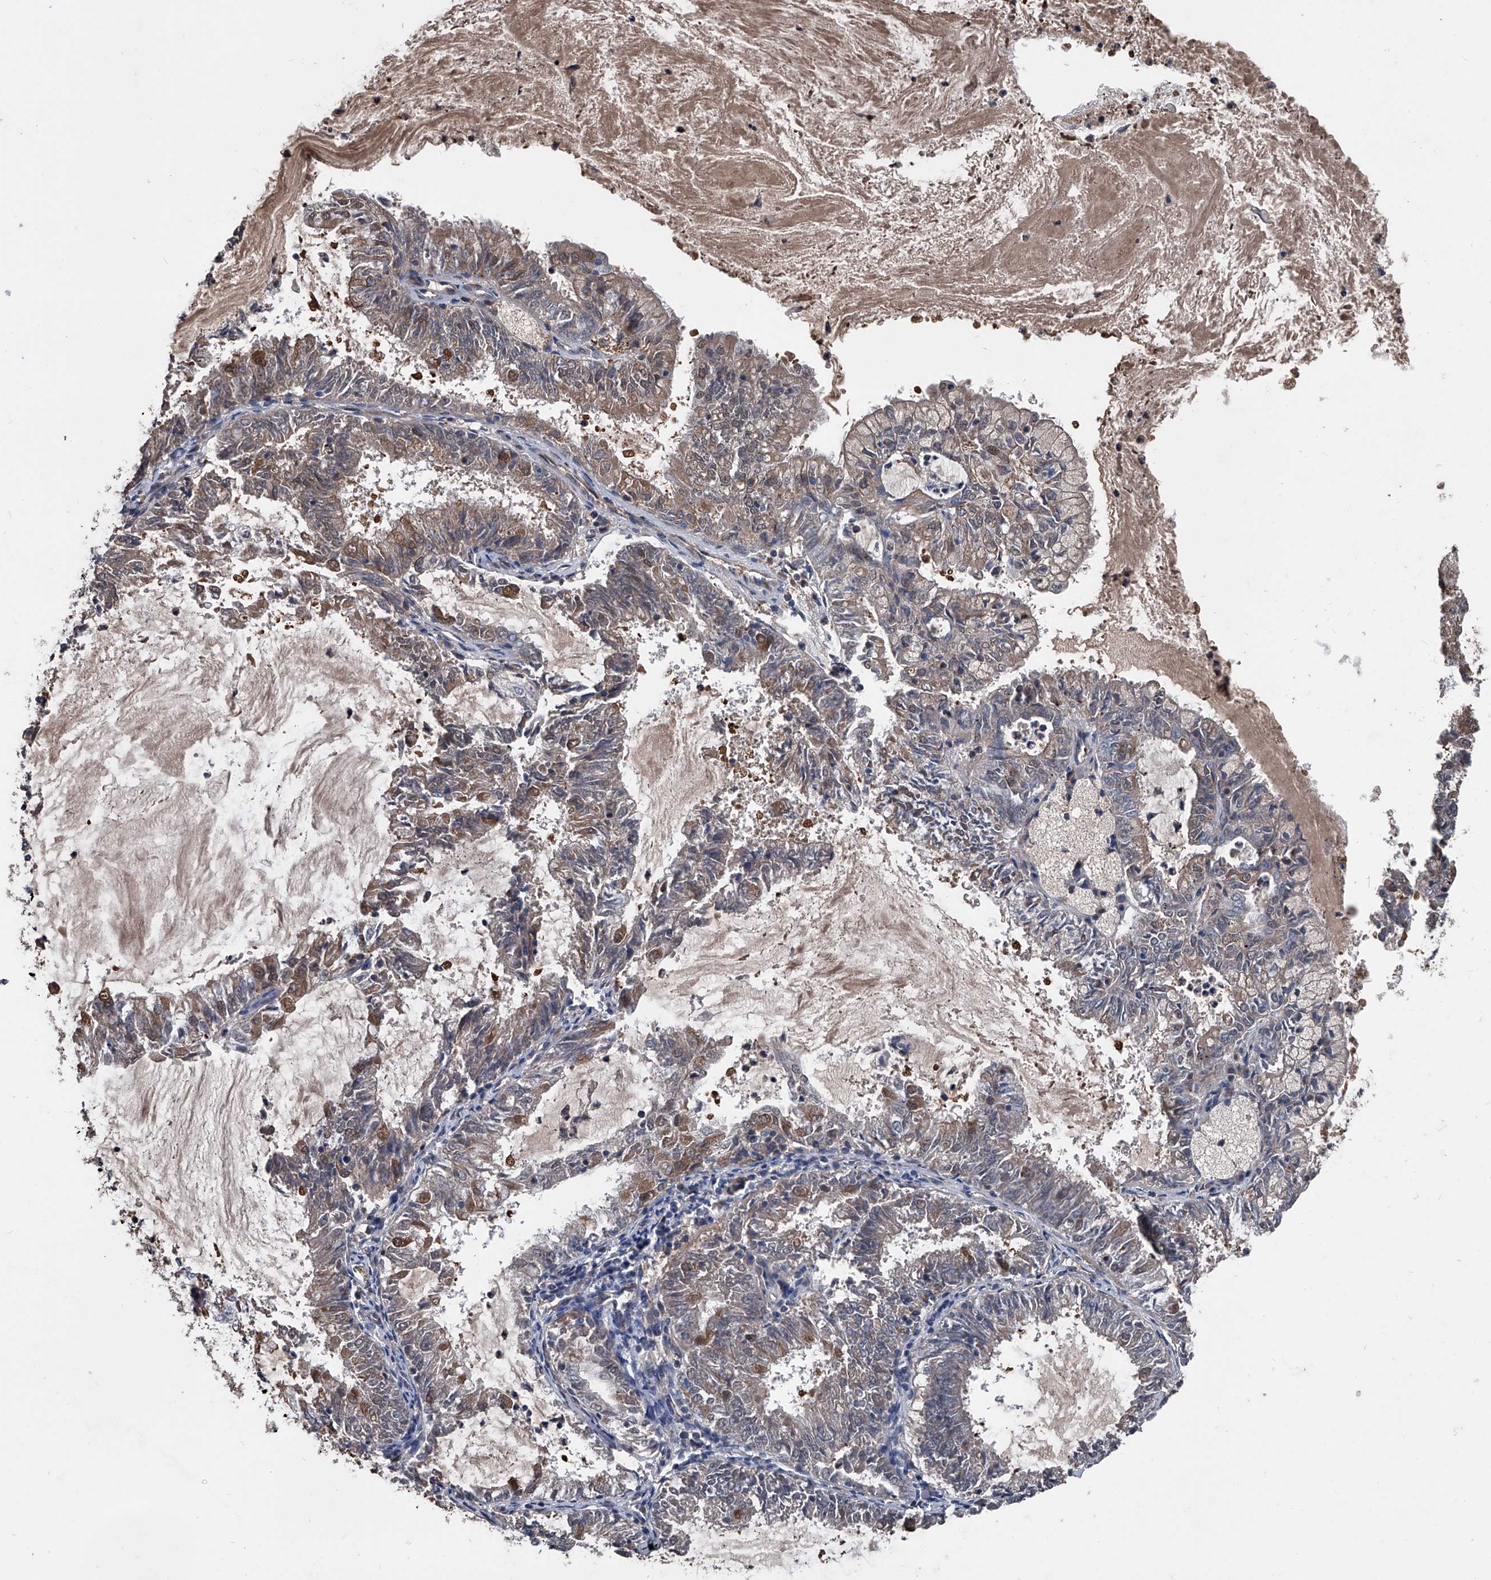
{"staining": {"intensity": "weak", "quantity": "<25%", "location": "cytoplasmic/membranous"}, "tissue": "endometrial cancer", "cell_type": "Tumor cells", "image_type": "cancer", "snomed": [{"axis": "morphology", "description": "Adenocarcinoma, NOS"}, {"axis": "topography", "description": "Endometrium"}], "caption": "Immunohistochemistry image of neoplastic tissue: human endometrial cancer (adenocarcinoma) stained with DAB (3,3'-diaminobenzidine) exhibits no significant protein positivity in tumor cells.", "gene": "KIF13A", "patient": {"sex": "female", "age": 57}}